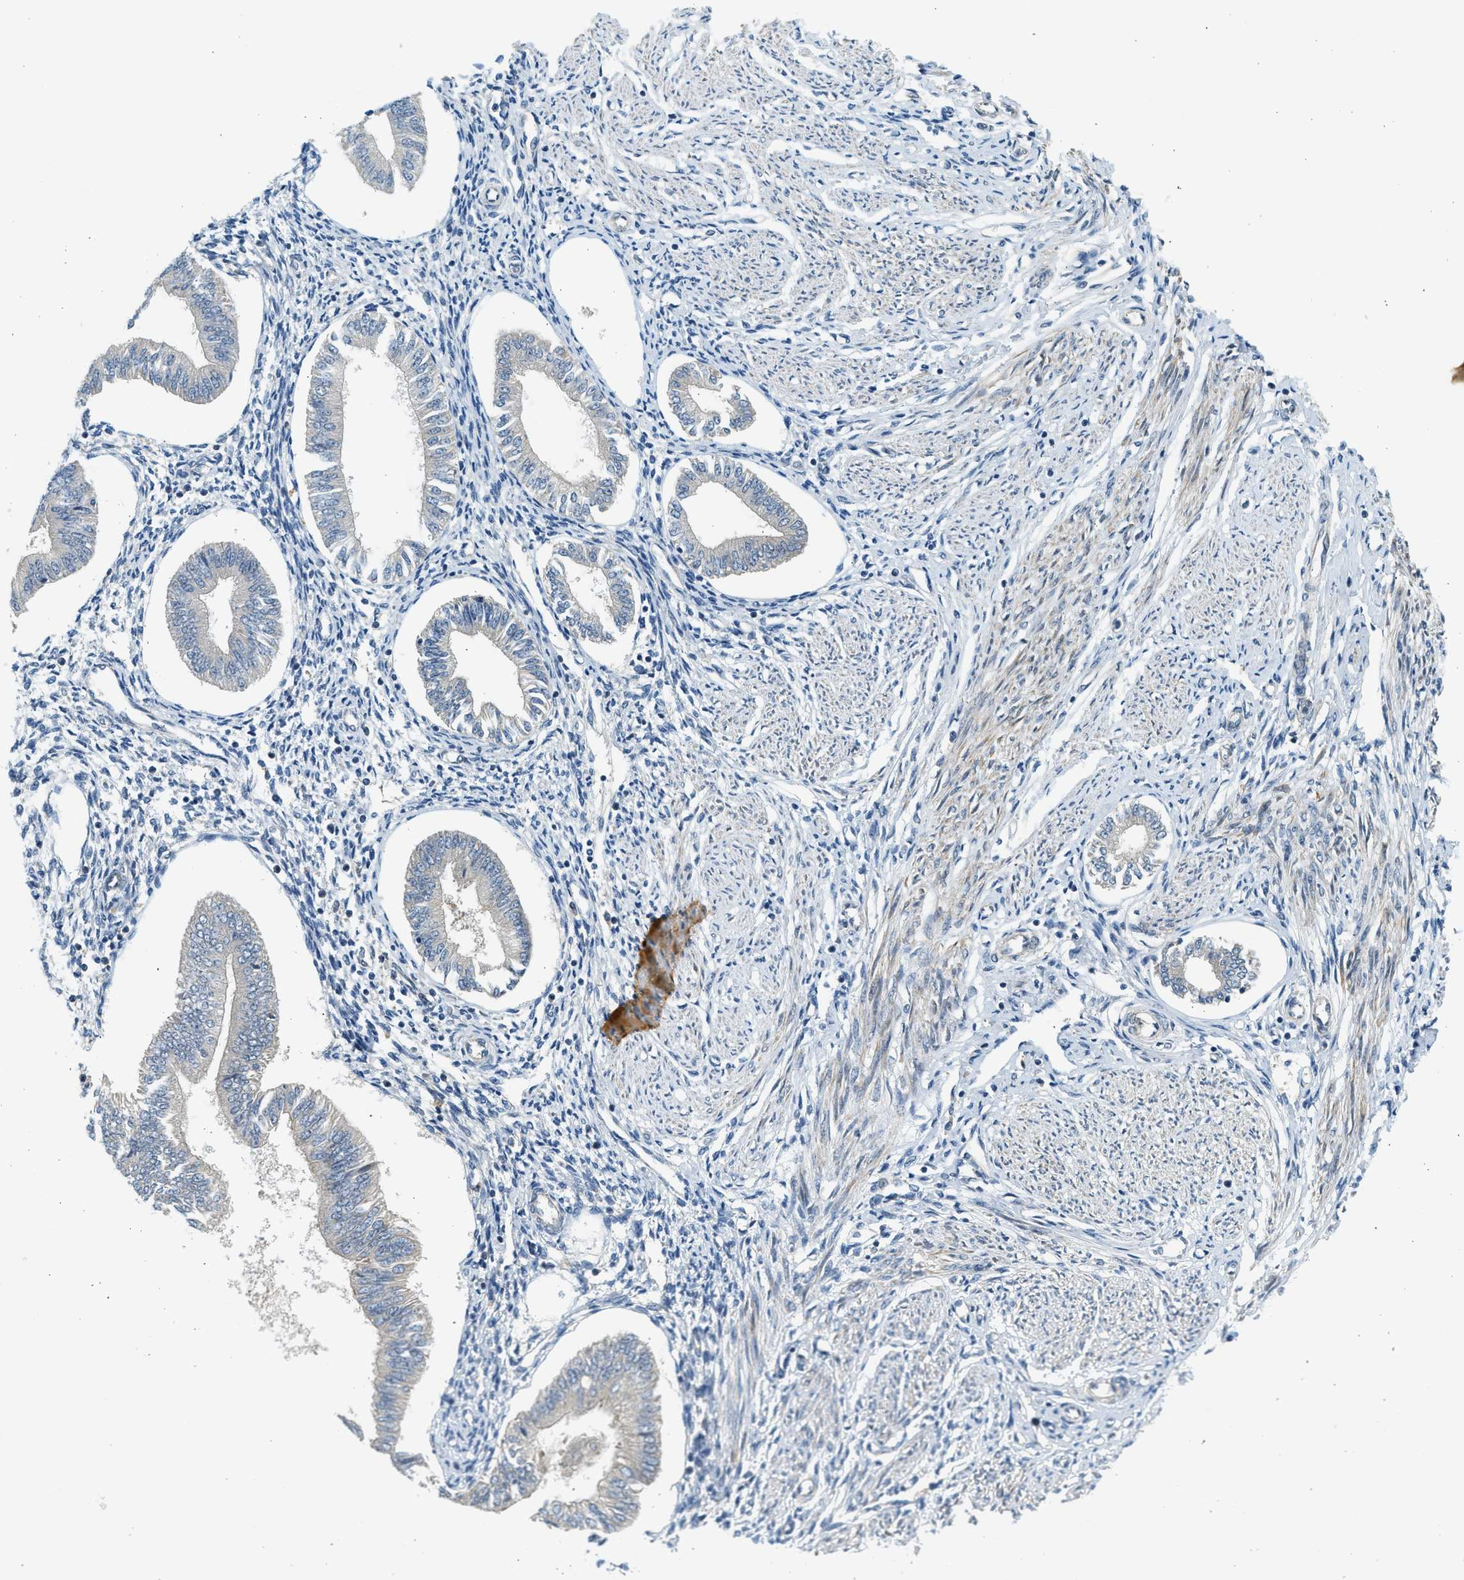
{"staining": {"intensity": "negative", "quantity": "none", "location": "none"}, "tissue": "endometrium", "cell_type": "Cells in endometrial stroma", "image_type": "normal", "snomed": [{"axis": "morphology", "description": "Normal tissue, NOS"}, {"axis": "topography", "description": "Endometrium"}], "caption": "IHC image of normal endometrium stained for a protein (brown), which displays no positivity in cells in endometrial stroma.", "gene": "KDELR2", "patient": {"sex": "female", "age": 50}}